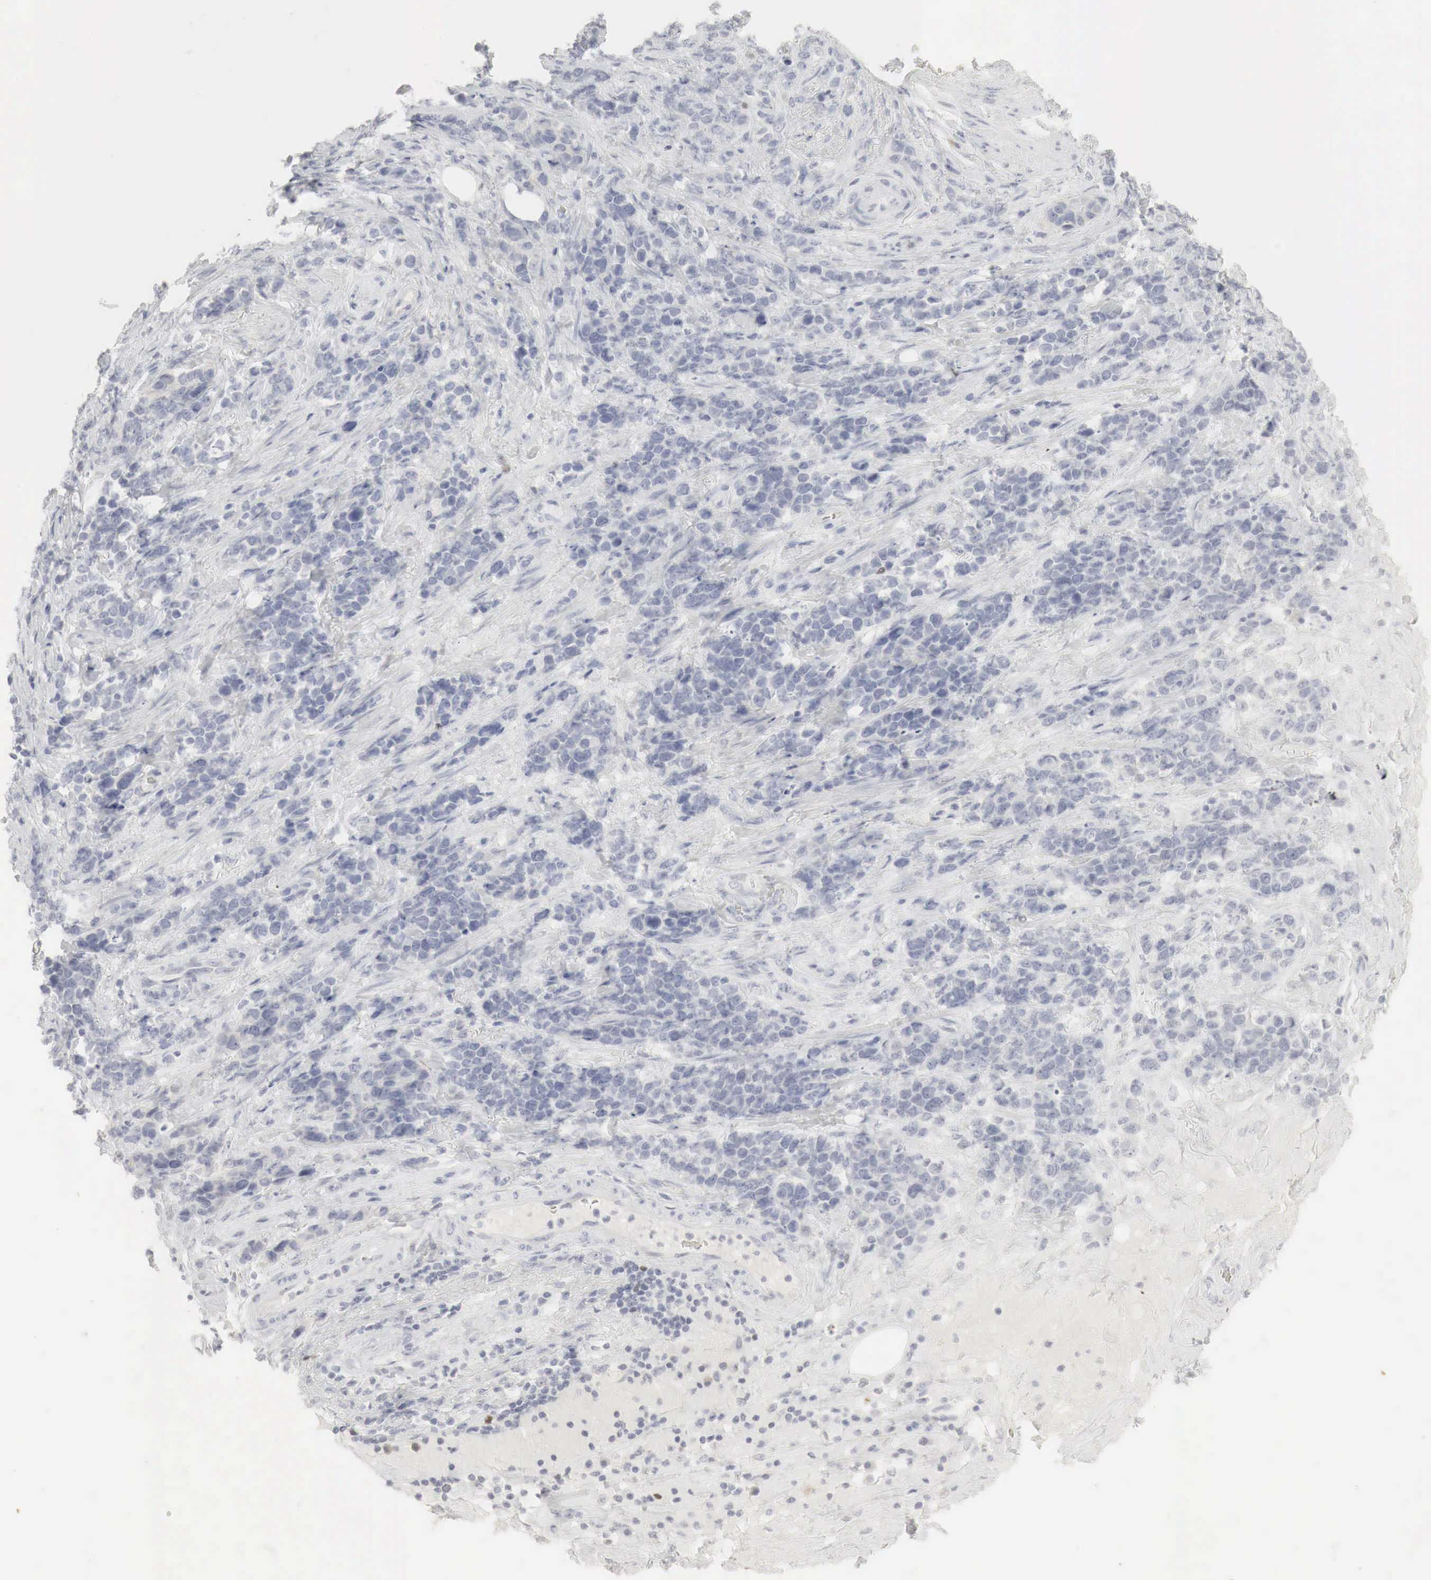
{"staining": {"intensity": "negative", "quantity": "none", "location": "none"}, "tissue": "stomach cancer", "cell_type": "Tumor cells", "image_type": "cancer", "snomed": [{"axis": "morphology", "description": "Adenocarcinoma, NOS"}, {"axis": "topography", "description": "Stomach, upper"}], "caption": "IHC of stomach cancer (adenocarcinoma) reveals no expression in tumor cells. The staining is performed using DAB brown chromogen with nuclei counter-stained in using hematoxylin.", "gene": "TP63", "patient": {"sex": "male", "age": 71}}